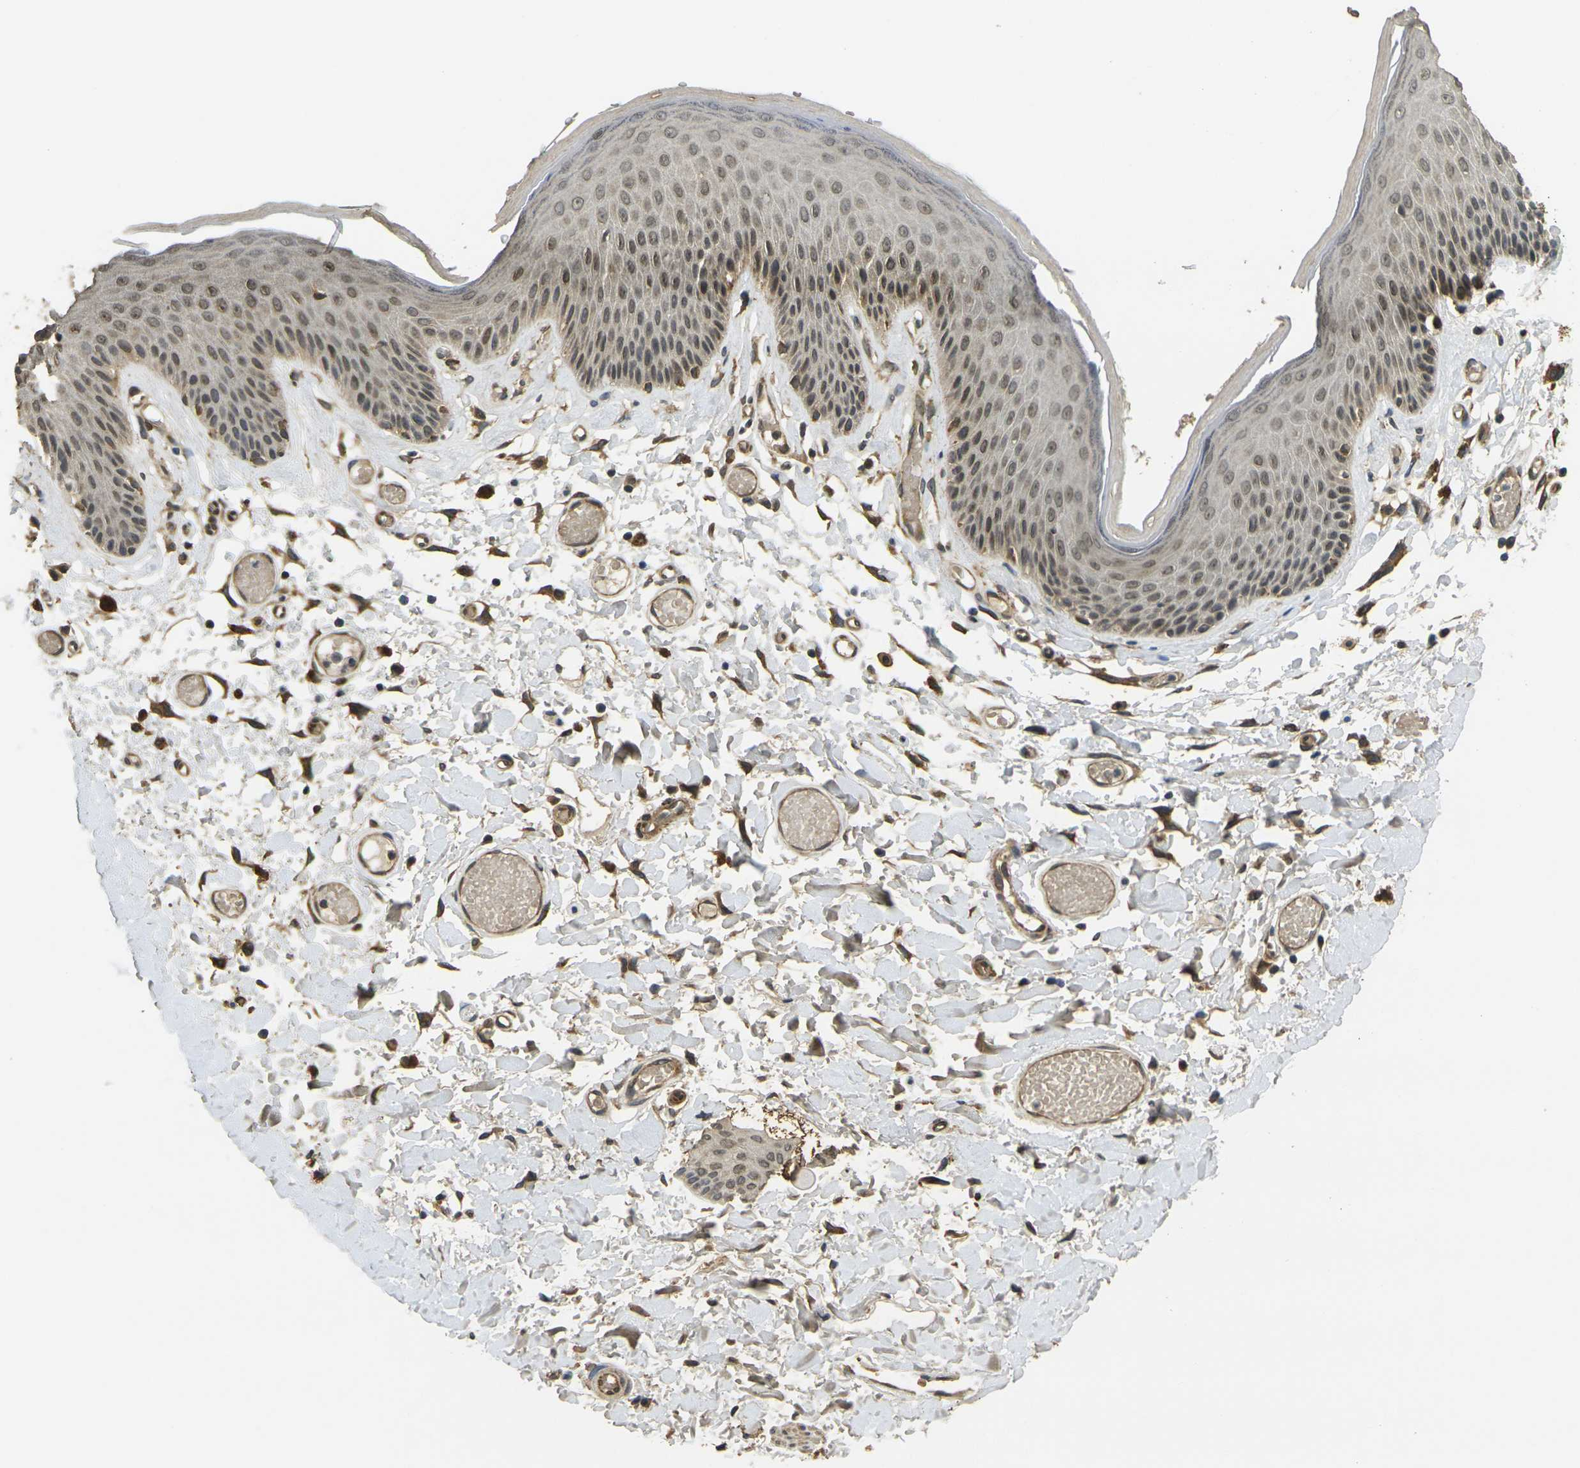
{"staining": {"intensity": "weak", "quantity": "25%-75%", "location": "cytoplasmic/membranous,nuclear"}, "tissue": "skin", "cell_type": "Epidermal cells", "image_type": "normal", "snomed": [{"axis": "morphology", "description": "Normal tissue, NOS"}, {"axis": "topography", "description": "Vulva"}], "caption": "Skin stained with DAB IHC exhibits low levels of weak cytoplasmic/membranous,nuclear positivity in approximately 25%-75% of epidermal cells. (DAB (3,3'-diaminobenzidine) IHC with brightfield microscopy, high magnification).", "gene": "FUT11", "patient": {"sex": "female", "age": 73}}